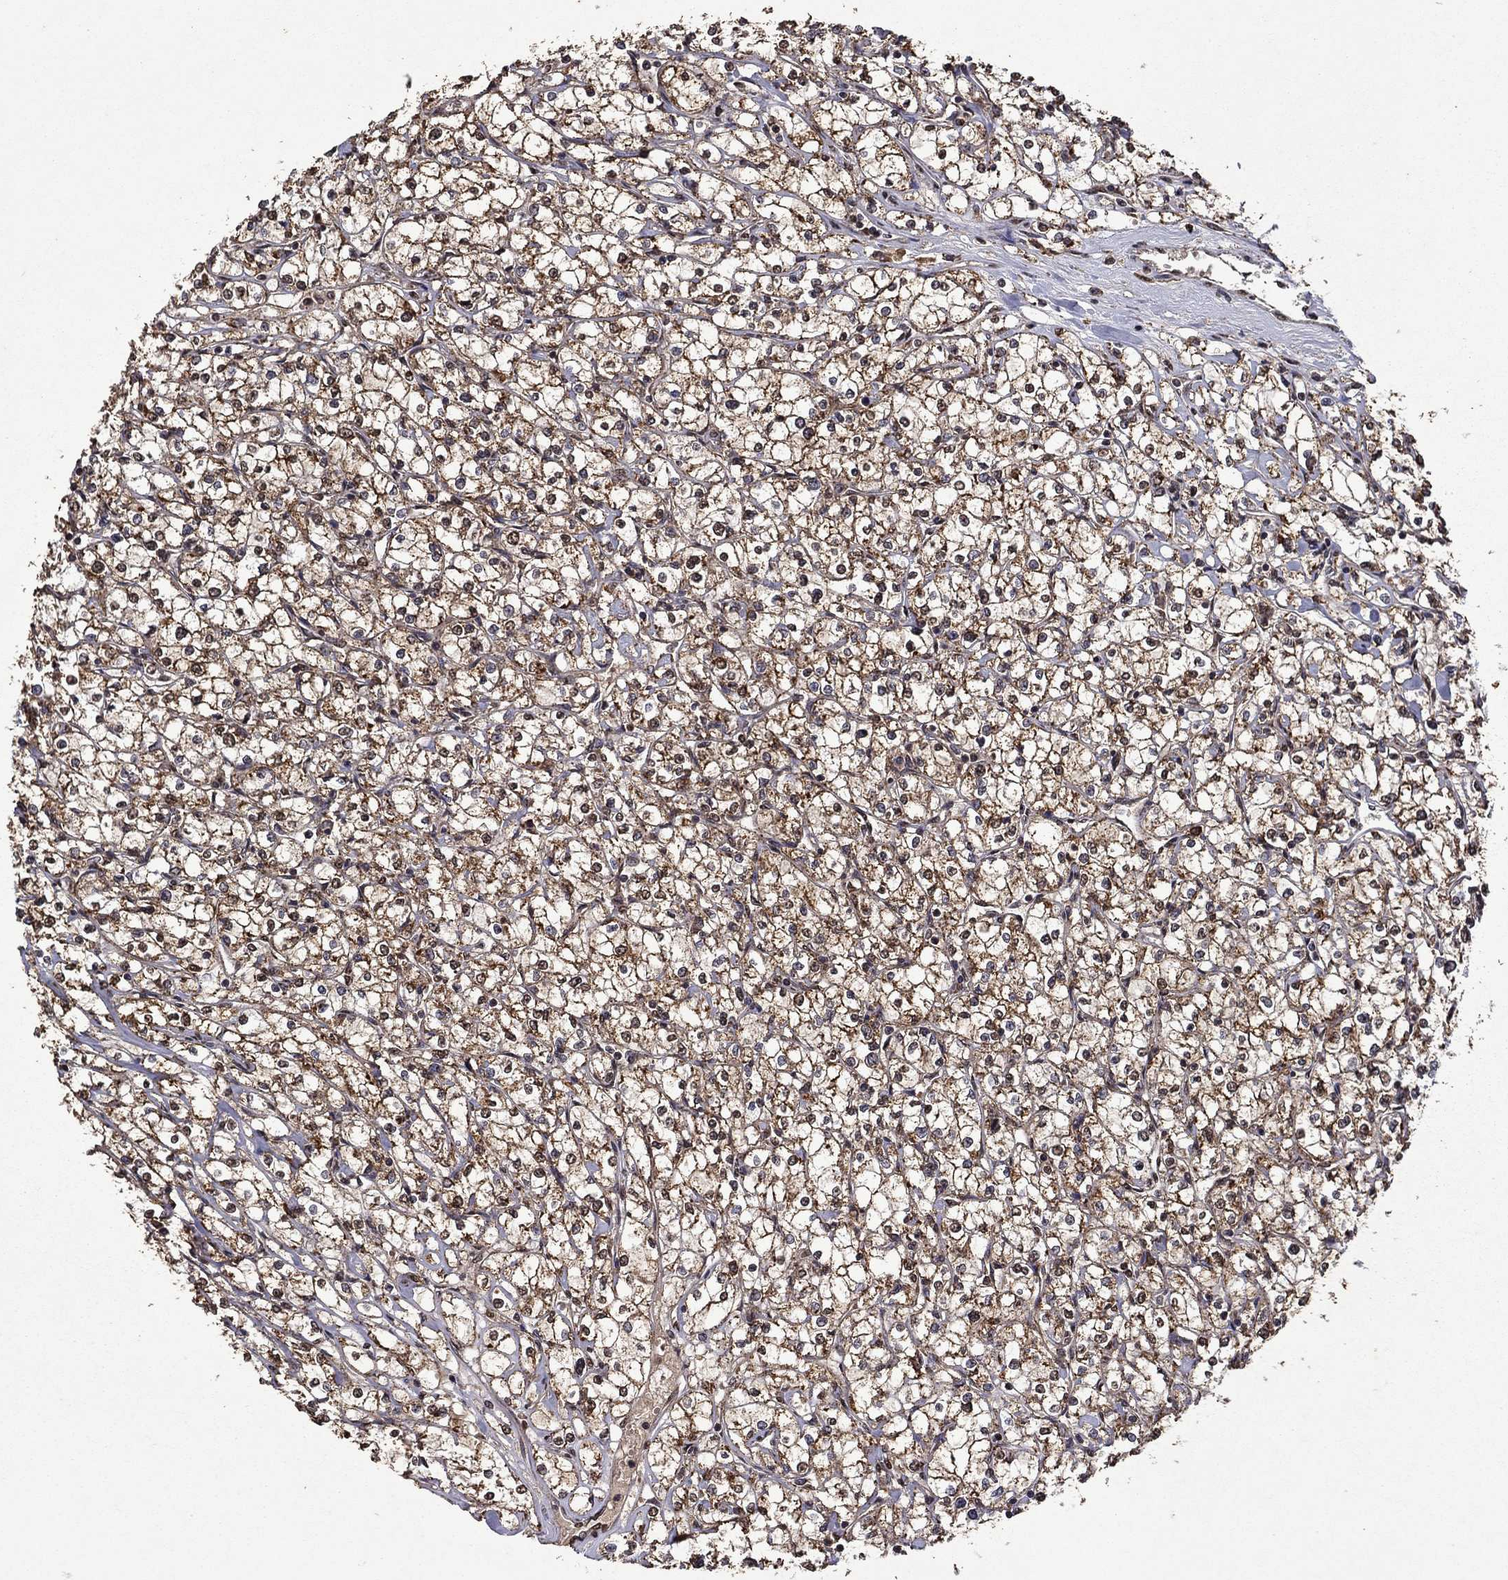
{"staining": {"intensity": "strong", "quantity": ">75%", "location": "cytoplasmic/membranous"}, "tissue": "renal cancer", "cell_type": "Tumor cells", "image_type": "cancer", "snomed": [{"axis": "morphology", "description": "Adenocarcinoma, NOS"}, {"axis": "topography", "description": "Kidney"}], "caption": "A brown stain highlights strong cytoplasmic/membranous positivity of a protein in adenocarcinoma (renal) tumor cells.", "gene": "ITM2B", "patient": {"sex": "male", "age": 67}}